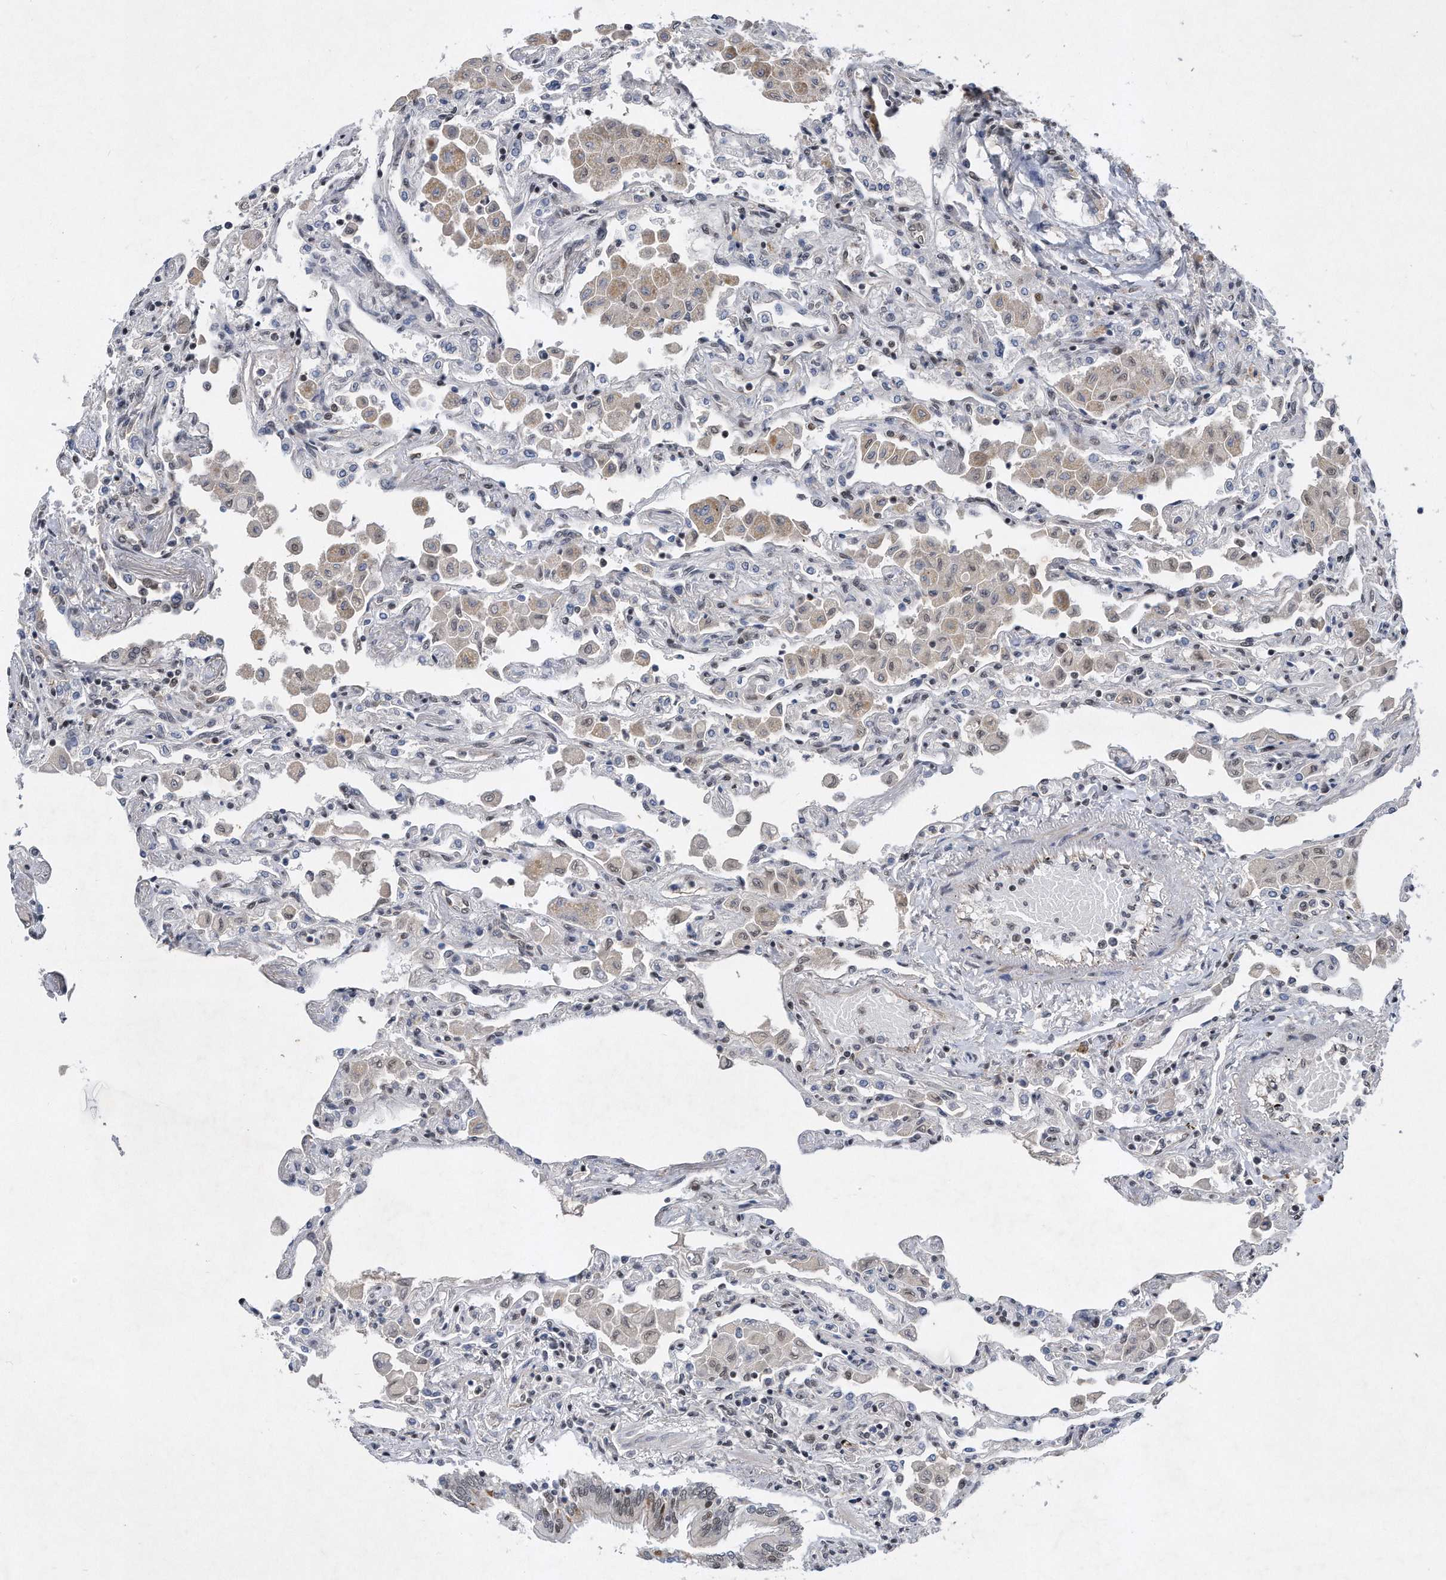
{"staining": {"intensity": "negative", "quantity": "none", "location": "none"}, "tissue": "lung", "cell_type": "Alveolar cells", "image_type": "normal", "snomed": [{"axis": "morphology", "description": "Normal tissue, NOS"}, {"axis": "topography", "description": "Bronchus"}, {"axis": "topography", "description": "Lung"}], "caption": "Normal lung was stained to show a protein in brown. There is no significant staining in alveolar cells. Nuclei are stained in blue.", "gene": "TP53INP1", "patient": {"sex": "female", "age": 49}}